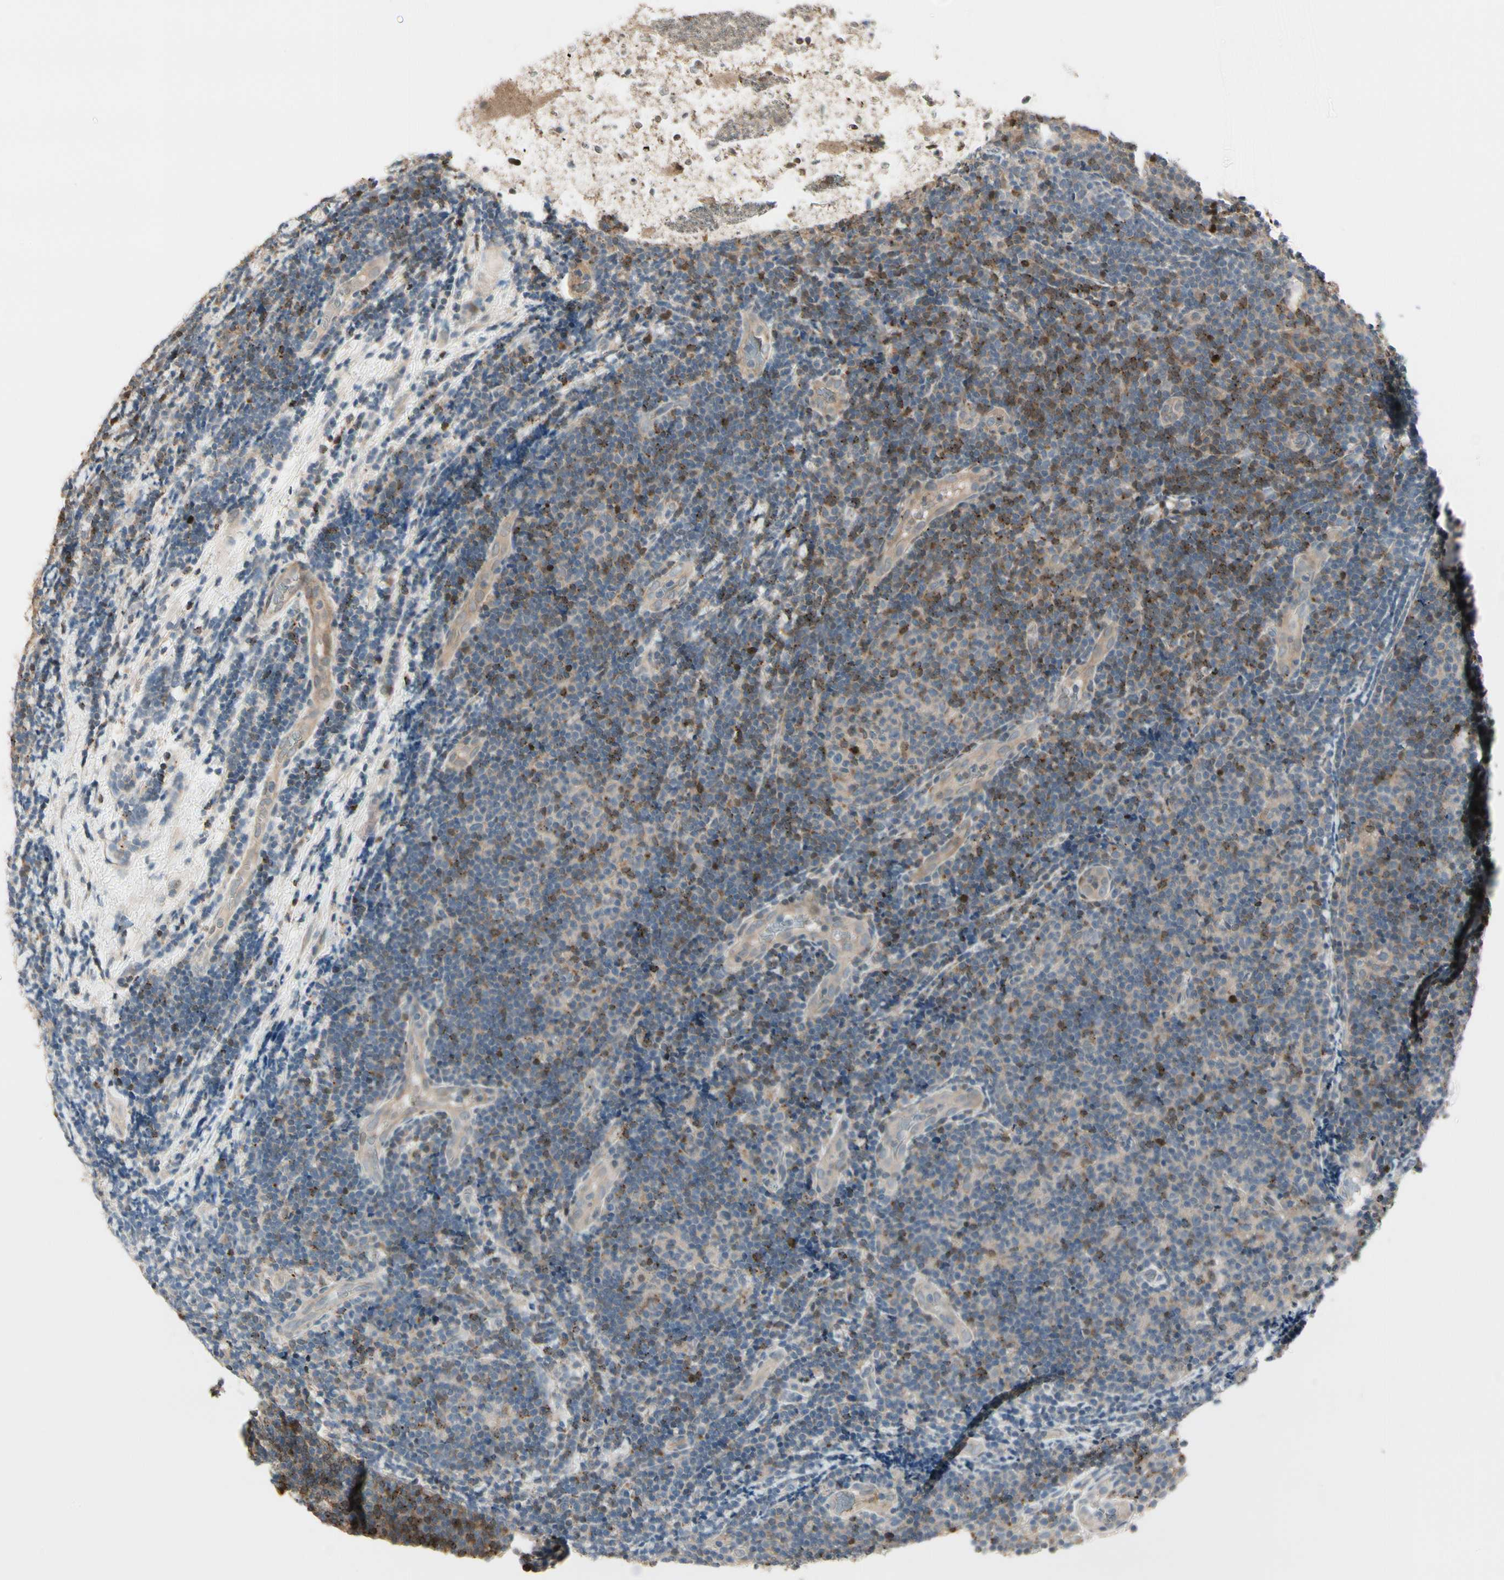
{"staining": {"intensity": "moderate", "quantity": ">75%", "location": "cytoplasmic/membranous"}, "tissue": "lymphoma", "cell_type": "Tumor cells", "image_type": "cancer", "snomed": [{"axis": "morphology", "description": "Malignant lymphoma, non-Hodgkin's type, Low grade"}, {"axis": "topography", "description": "Lymph node"}], "caption": "Lymphoma stained with a brown dye reveals moderate cytoplasmic/membranous positive staining in about >75% of tumor cells.", "gene": "EVC", "patient": {"sex": "male", "age": 83}}